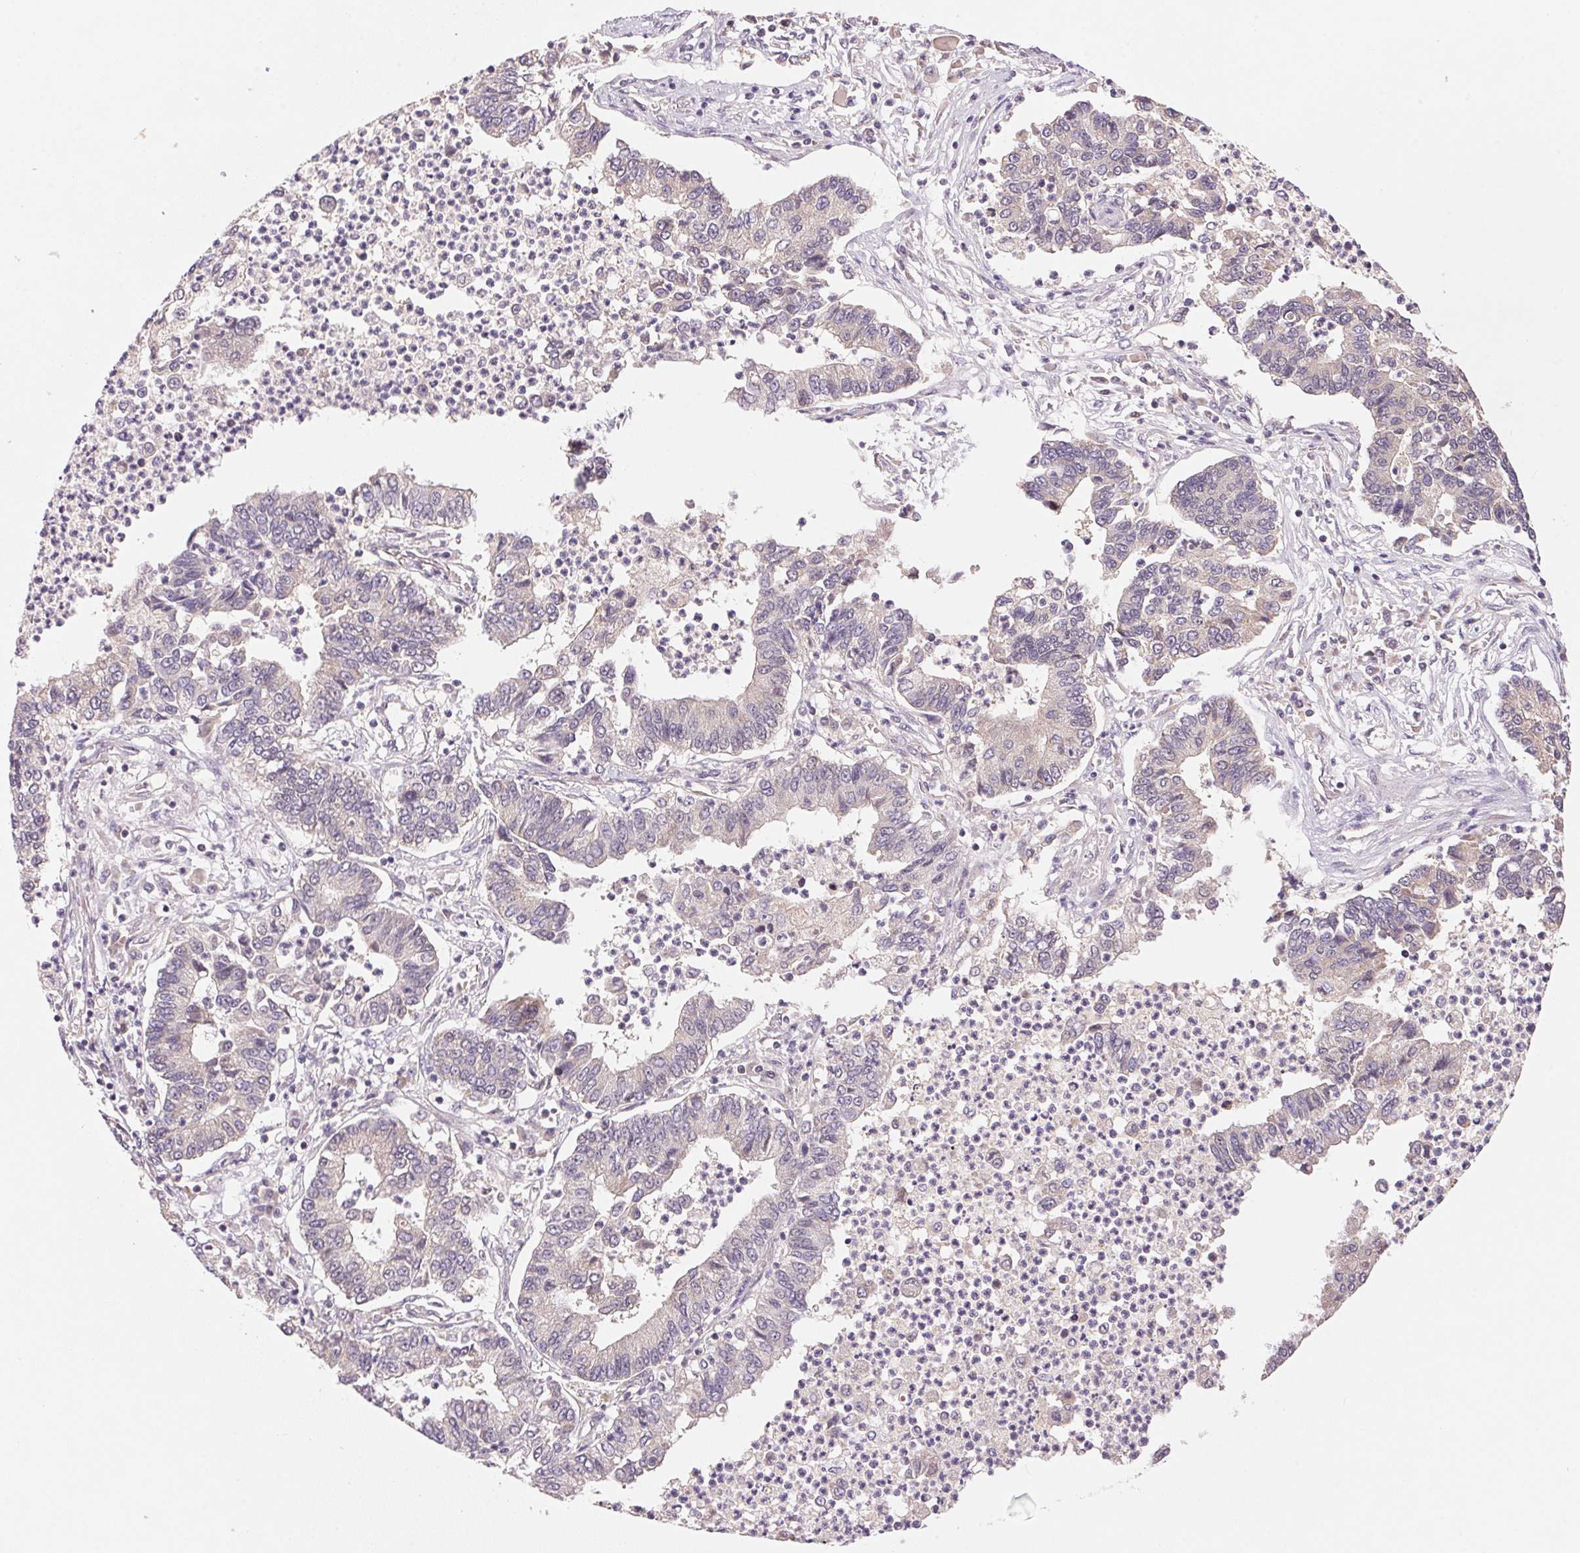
{"staining": {"intensity": "weak", "quantity": "<25%", "location": "cytoplasmic/membranous"}, "tissue": "lung cancer", "cell_type": "Tumor cells", "image_type": "cancer", "snomed": [{"axis": "morphology", "description": "Adenocarcinoma, NOS"}, {"axis": "topography", "description": "Lung"}], "caption": "IHC of human lung cancer (adenocarcinoma) demonstrates no staining in tumor cells.", "gene": "BNIP5", "patient": {"sex": "female", "age": 57}}